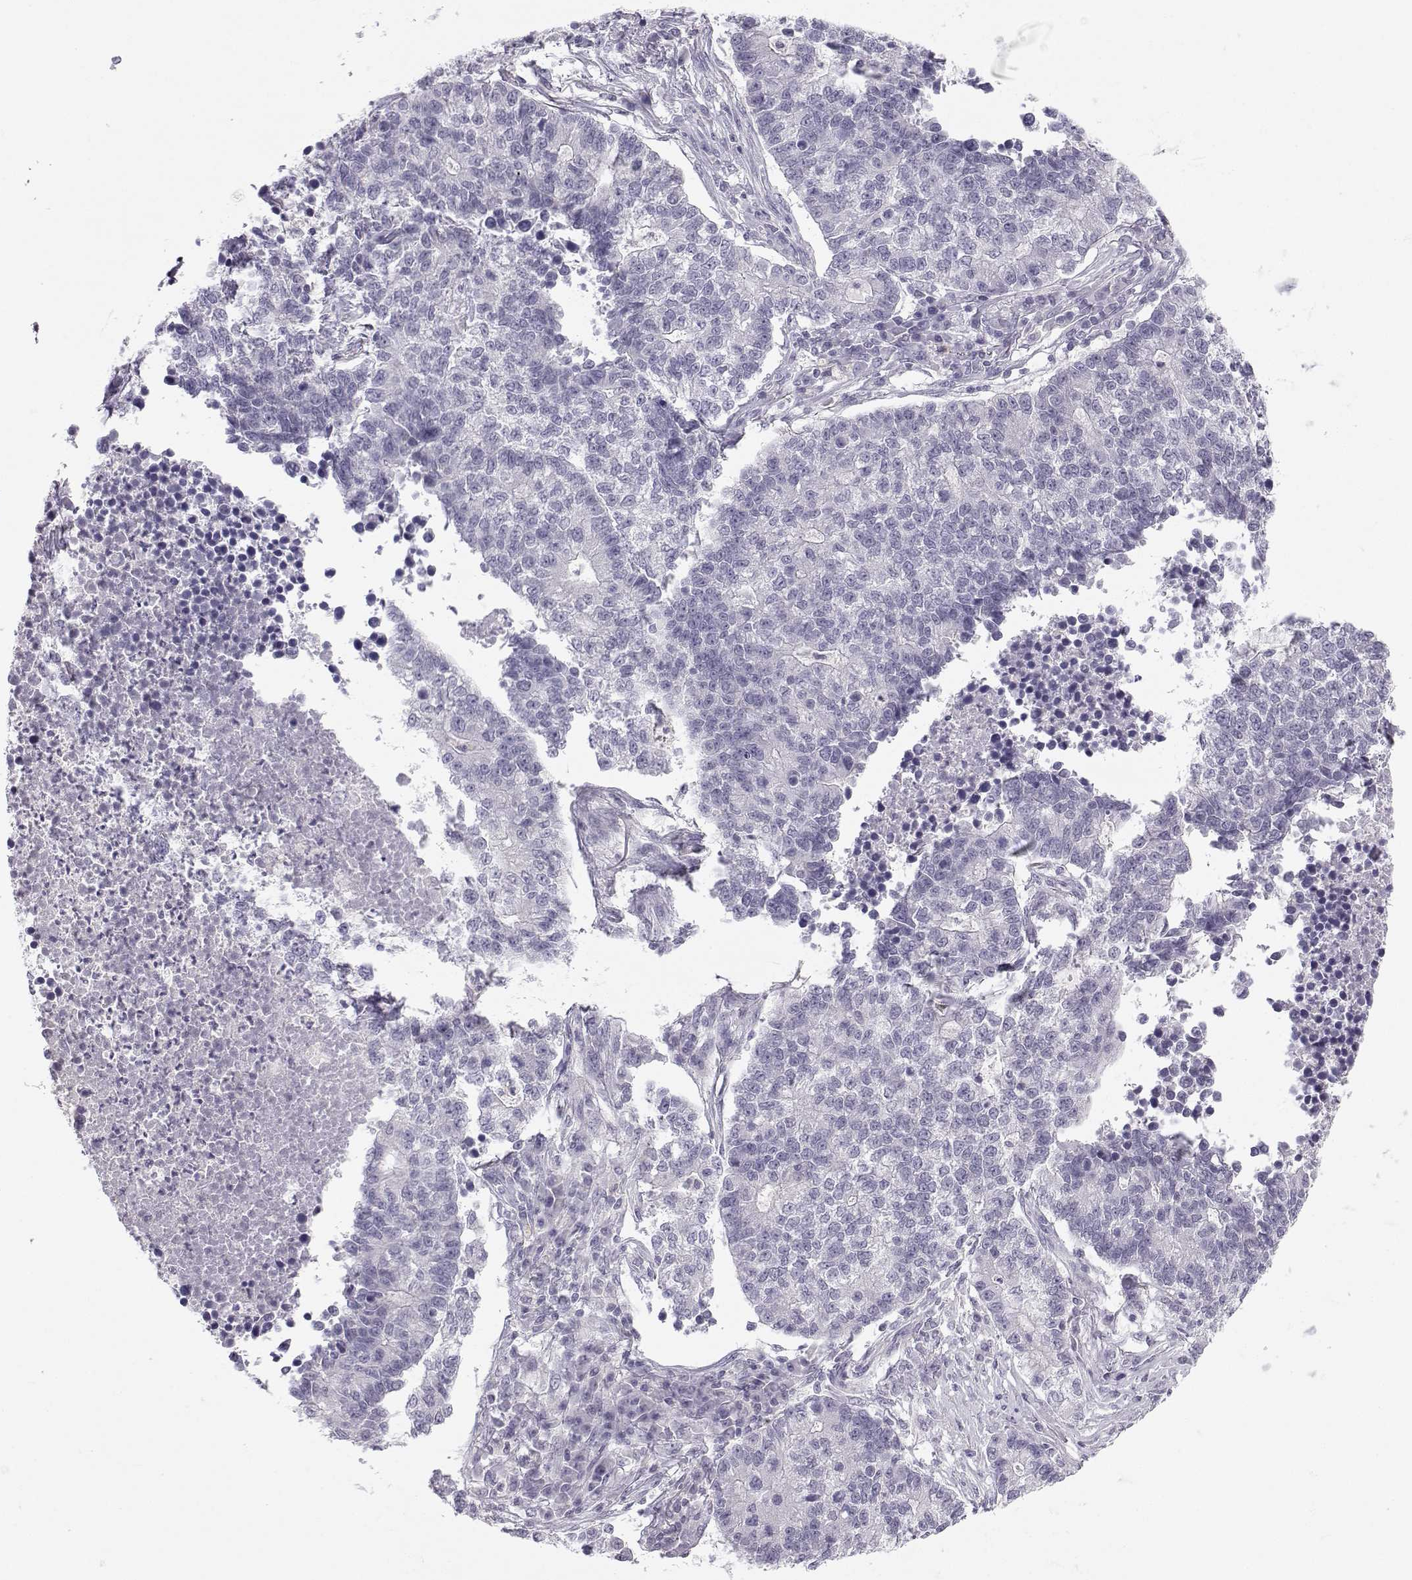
{"staining": {"intensity": "negative", "quantity": "none", "location": "none"}, "tissue": "lung cancer", "cell_type": "Tumor cells", "image_type": "cancer", "snomed": [{"axis": "morphology", "description": "Adenocarcinoma, NOS"}, {"axis": "topography", "description": "Lung"}], "caption": "An image of lung cancer (adenocarcinoma) stained for a protein demonstrates no brown staining in tumor cells.", "gene": "MROH7", "patient": {"sex": "male", "age": 57}}